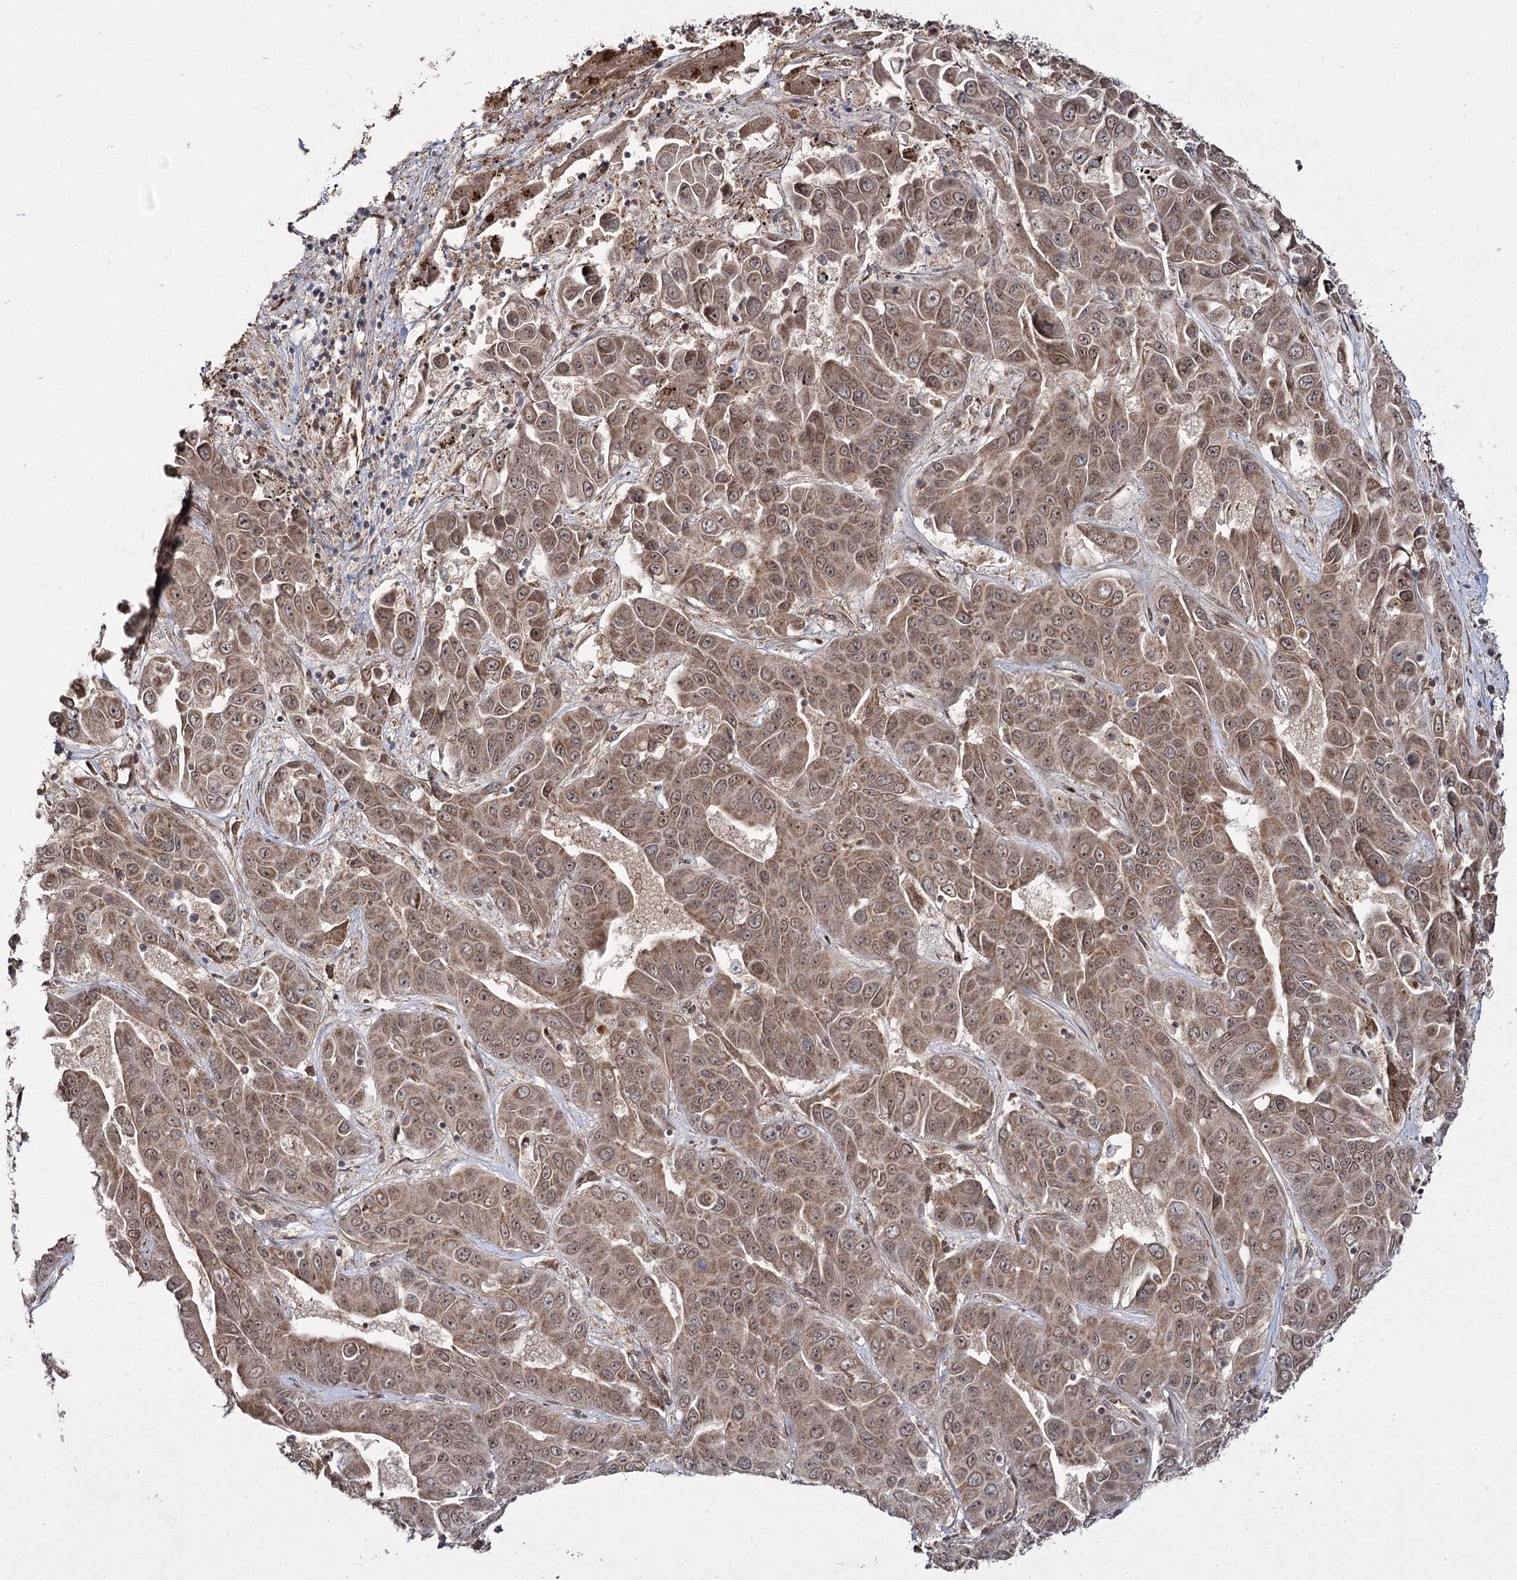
{"staining": {"intensity": "moderate", "quantity": ">75%", "location": "cytoplasmic/membranous,nuclear"}, "tissue": "liver cancer", "cell_type": "Tumor cells", "image_type": "cancer", "snomed": [{"axis": "morphology", "description": "Cholangiocarcinoma"}, {"axis": "topography", "description": "Liver"}], "caption": "Cholangiocarcinoma (liver) stained with a brown dye demonstrates moderate cytoplasmic/membranous and nuclear positive staining in approximately >75% of tumor cells.", "gene": "TRNT1", "patient": {"sex": "female", "age": 52}}